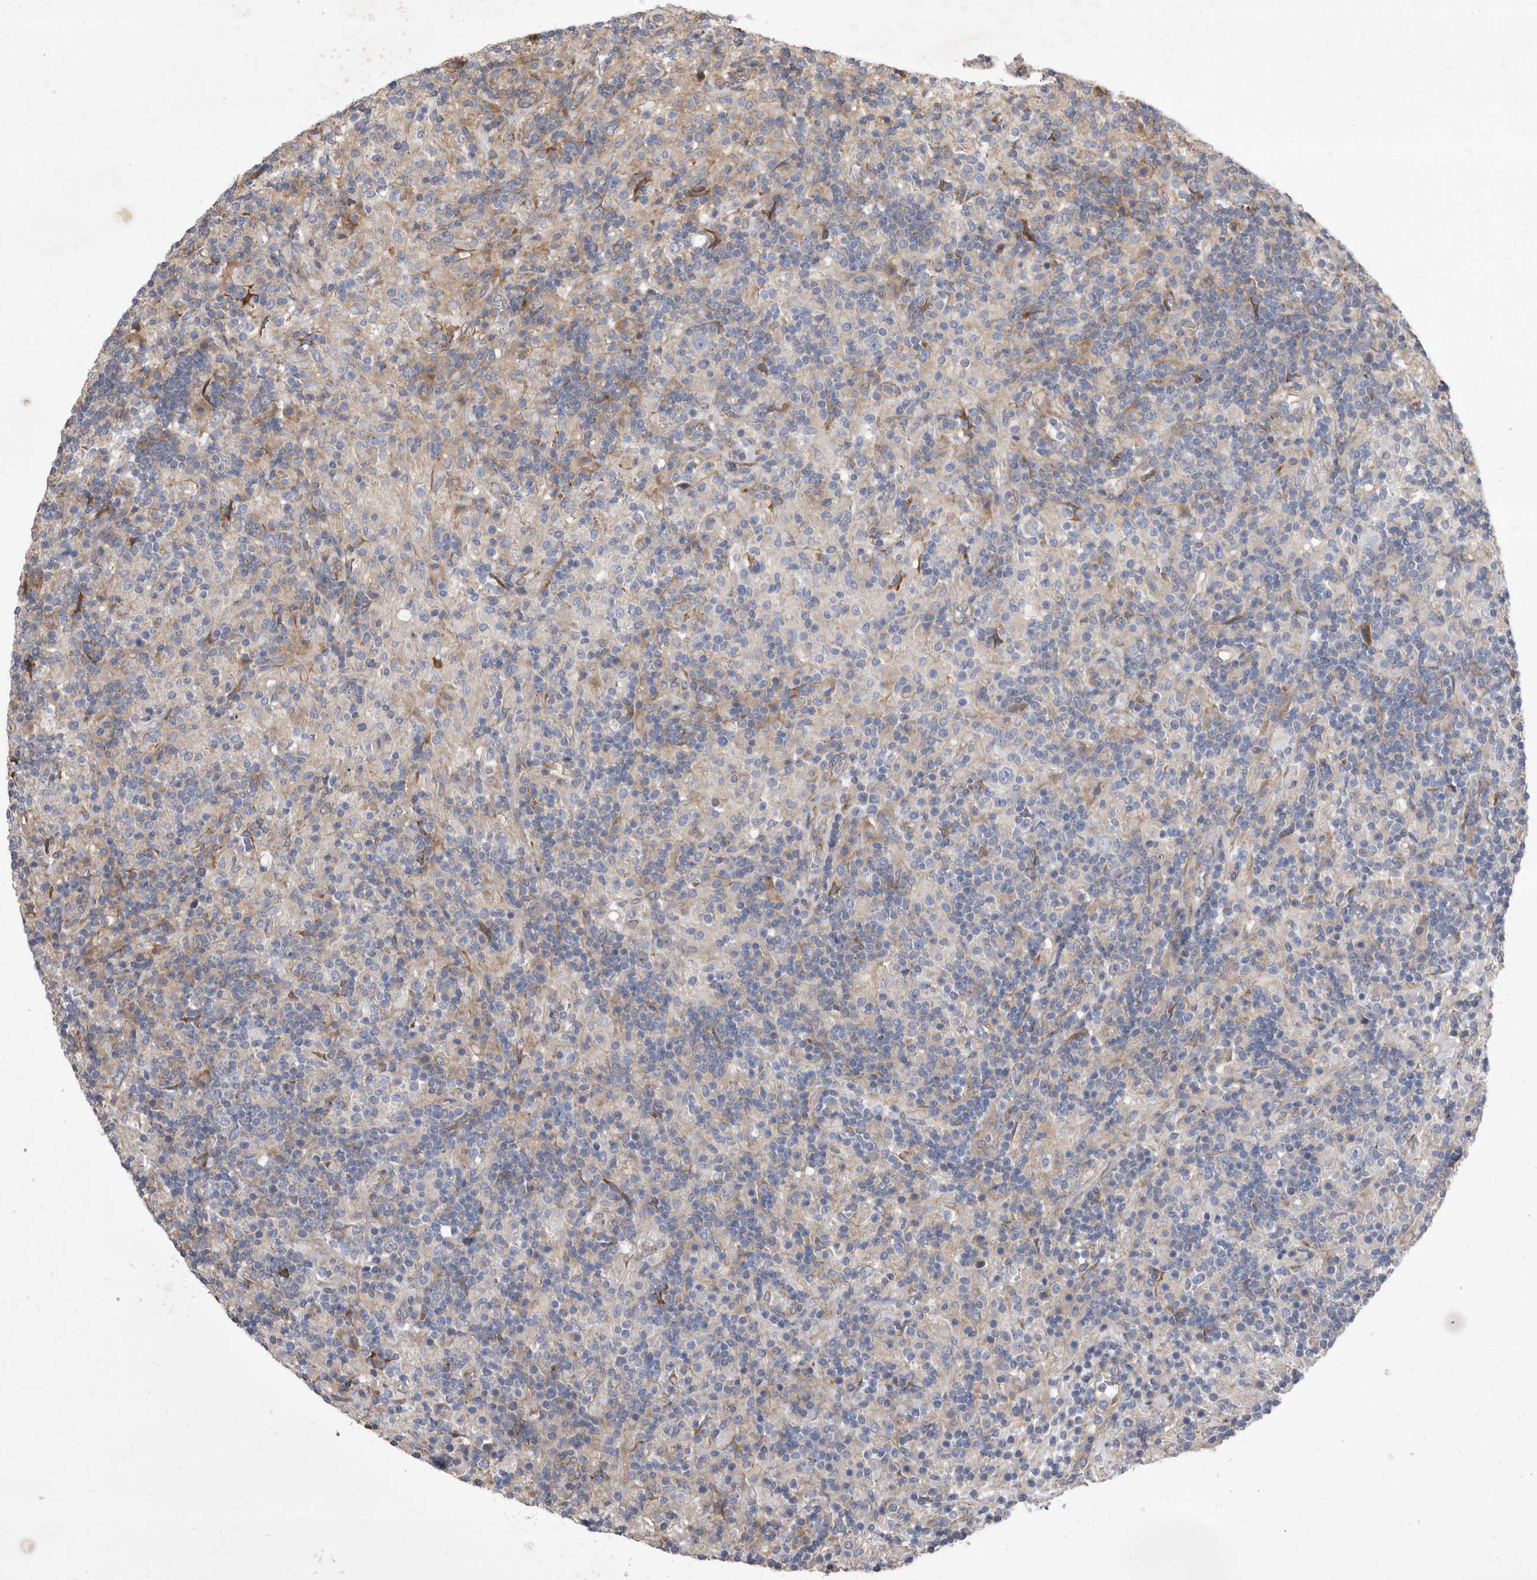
{"staining": {"intensity": "negative", "quantity": "none", "location": "none"}, "tissue": "lymphoma", "cell_type": "Tumor cells", "image_type": "cancer", "snomed": [{"axis": "morphology", "description": "Hodgkin's disease, NOS"}, {"axis": "topography", "description": "Lymph node"}], "caption": "DAB immunohistochemical staining of Hodgkin's disease shows no significant expression in tumor cells.", "gene": "ATP13A3", "patient": {"sex": "male", "age": 70}}